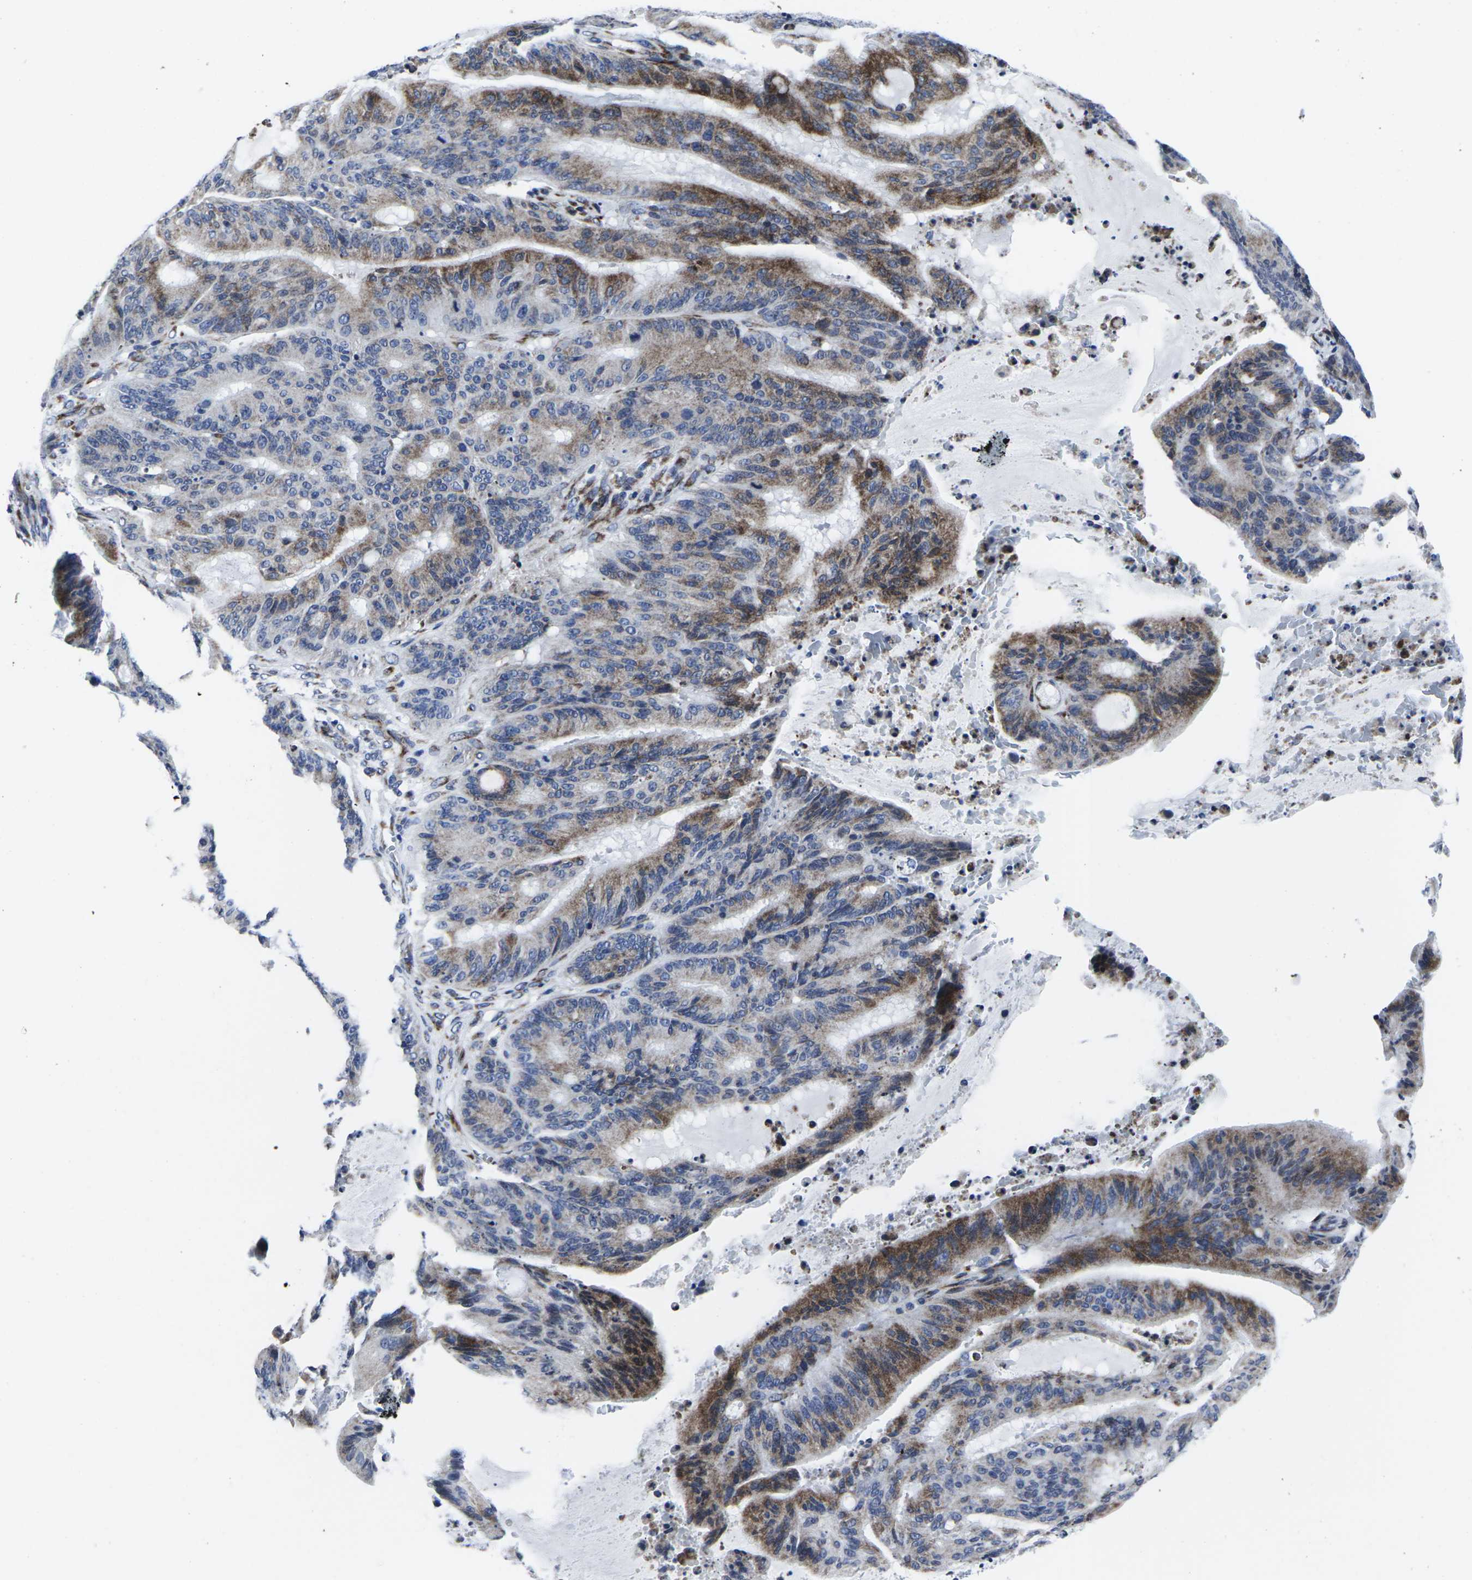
{"staining": {"intensity": "moderate", "quantity": ">75%", "location": "cytoplasmic/membranous"}, "tissue": "liver cancer", "cell_type": "Tumor cells", "image_type": "cancer", "snomed": [{"axis": "morphology", "description": "Cholangiocarcinoma"}, {"axis": "topography", "description": "Liver"}], "caption": "IHC image of liver cholangiocarcinoma stained for a protein (brown), which shows medium levels of moderate cytoplasmic/membranous expression in about >75% of tumor cells.", "gene": "RPN1", "patient": {"sex": "female", "age": 73}}